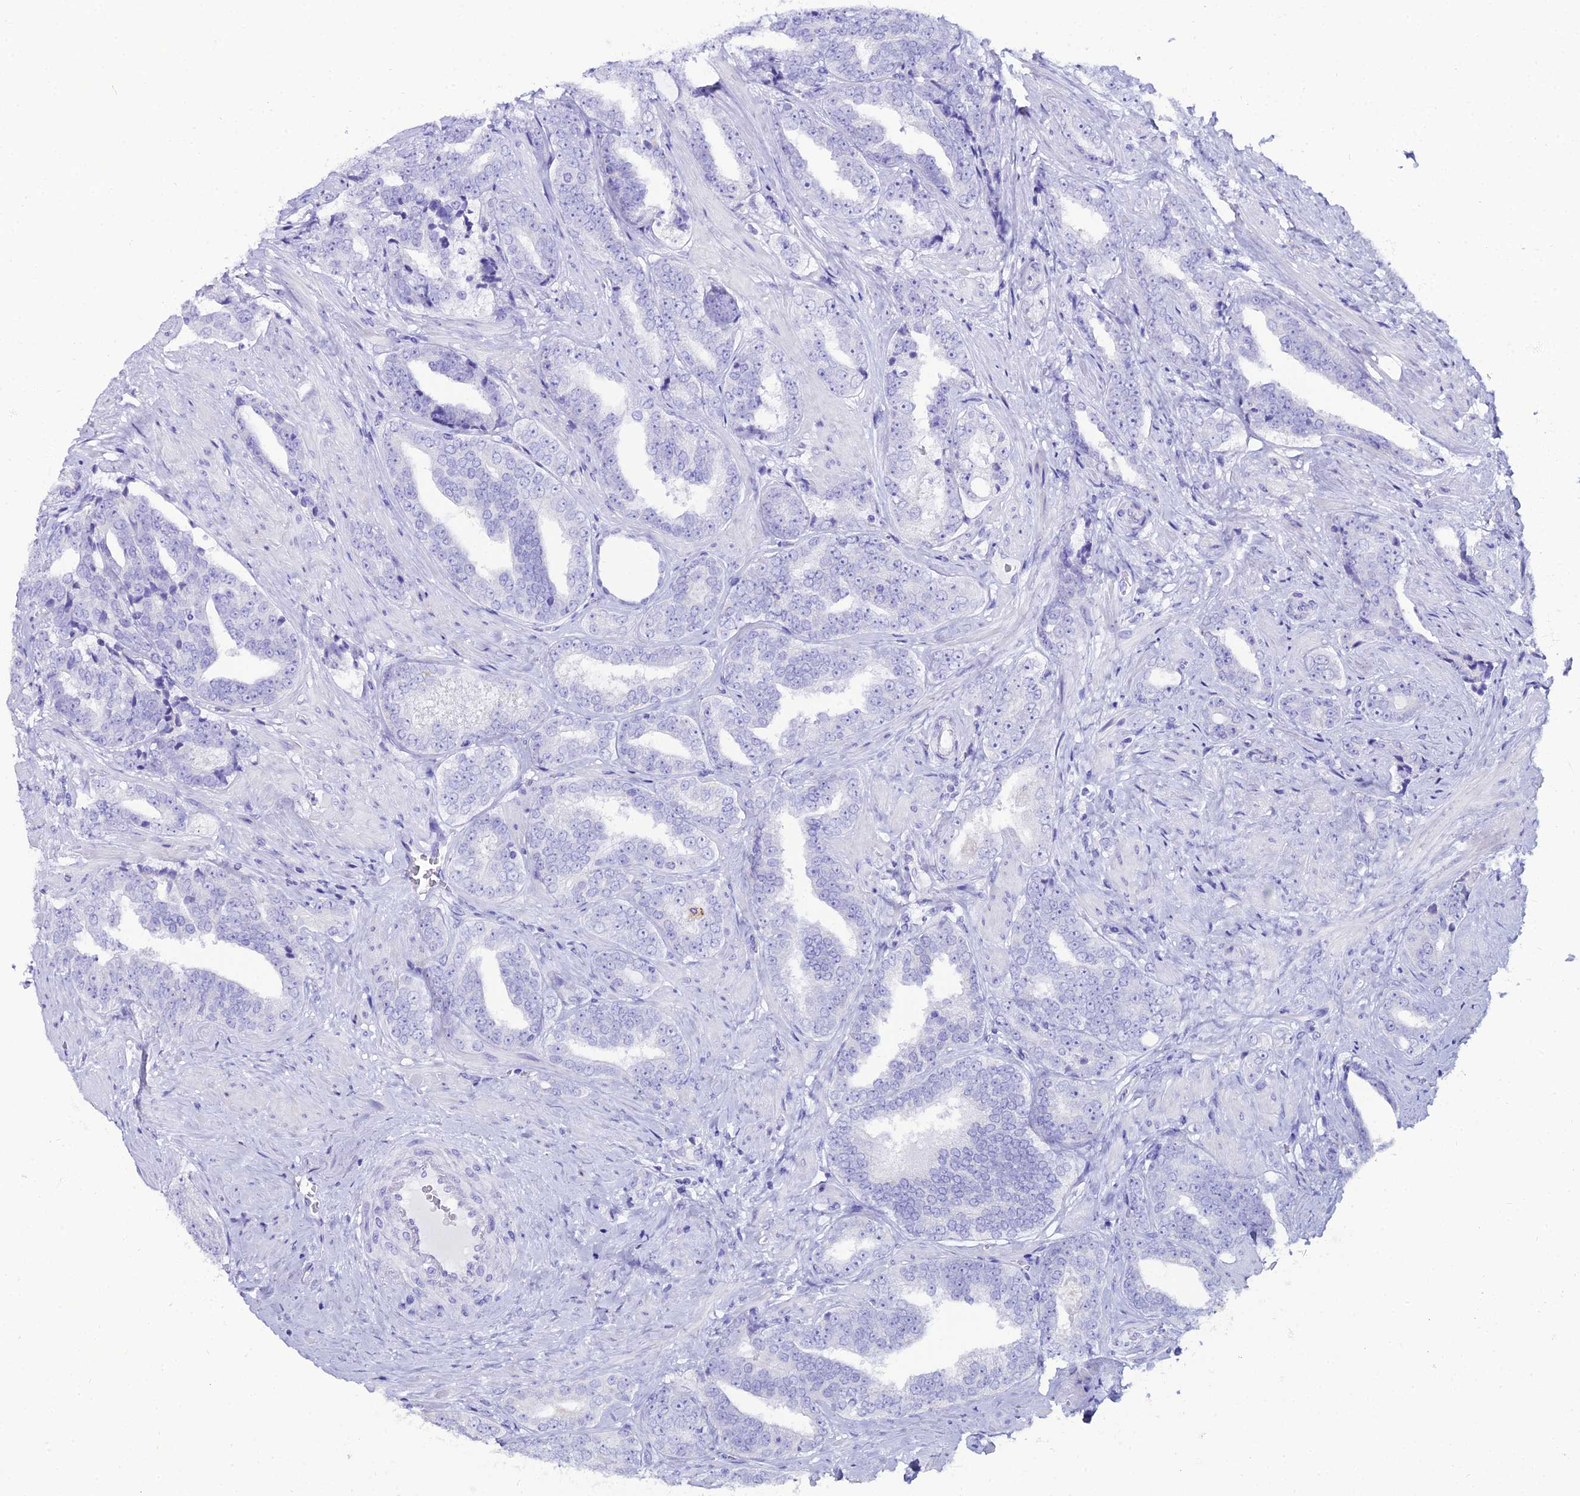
{"staining": {"intensity": "negative", "quantity": "none", "location": "none"}, "tissue": "prostate cancer", "cell_type": "Tumor cells", "image_type": "cancer", "snomed": [{"axis": "morphology", "description": "Adenocarcinoma, High grade"}, {"axis": "topography", "description": "Prostate"}], "caption": "A photomicrograph of prostate cancer (adenocarcinoma (high-grade)) stained for a protein demonstrates no brown staining in tumor cells.", "gene": "OR4D5", "patient": {"sex": "male", "age": 67}}